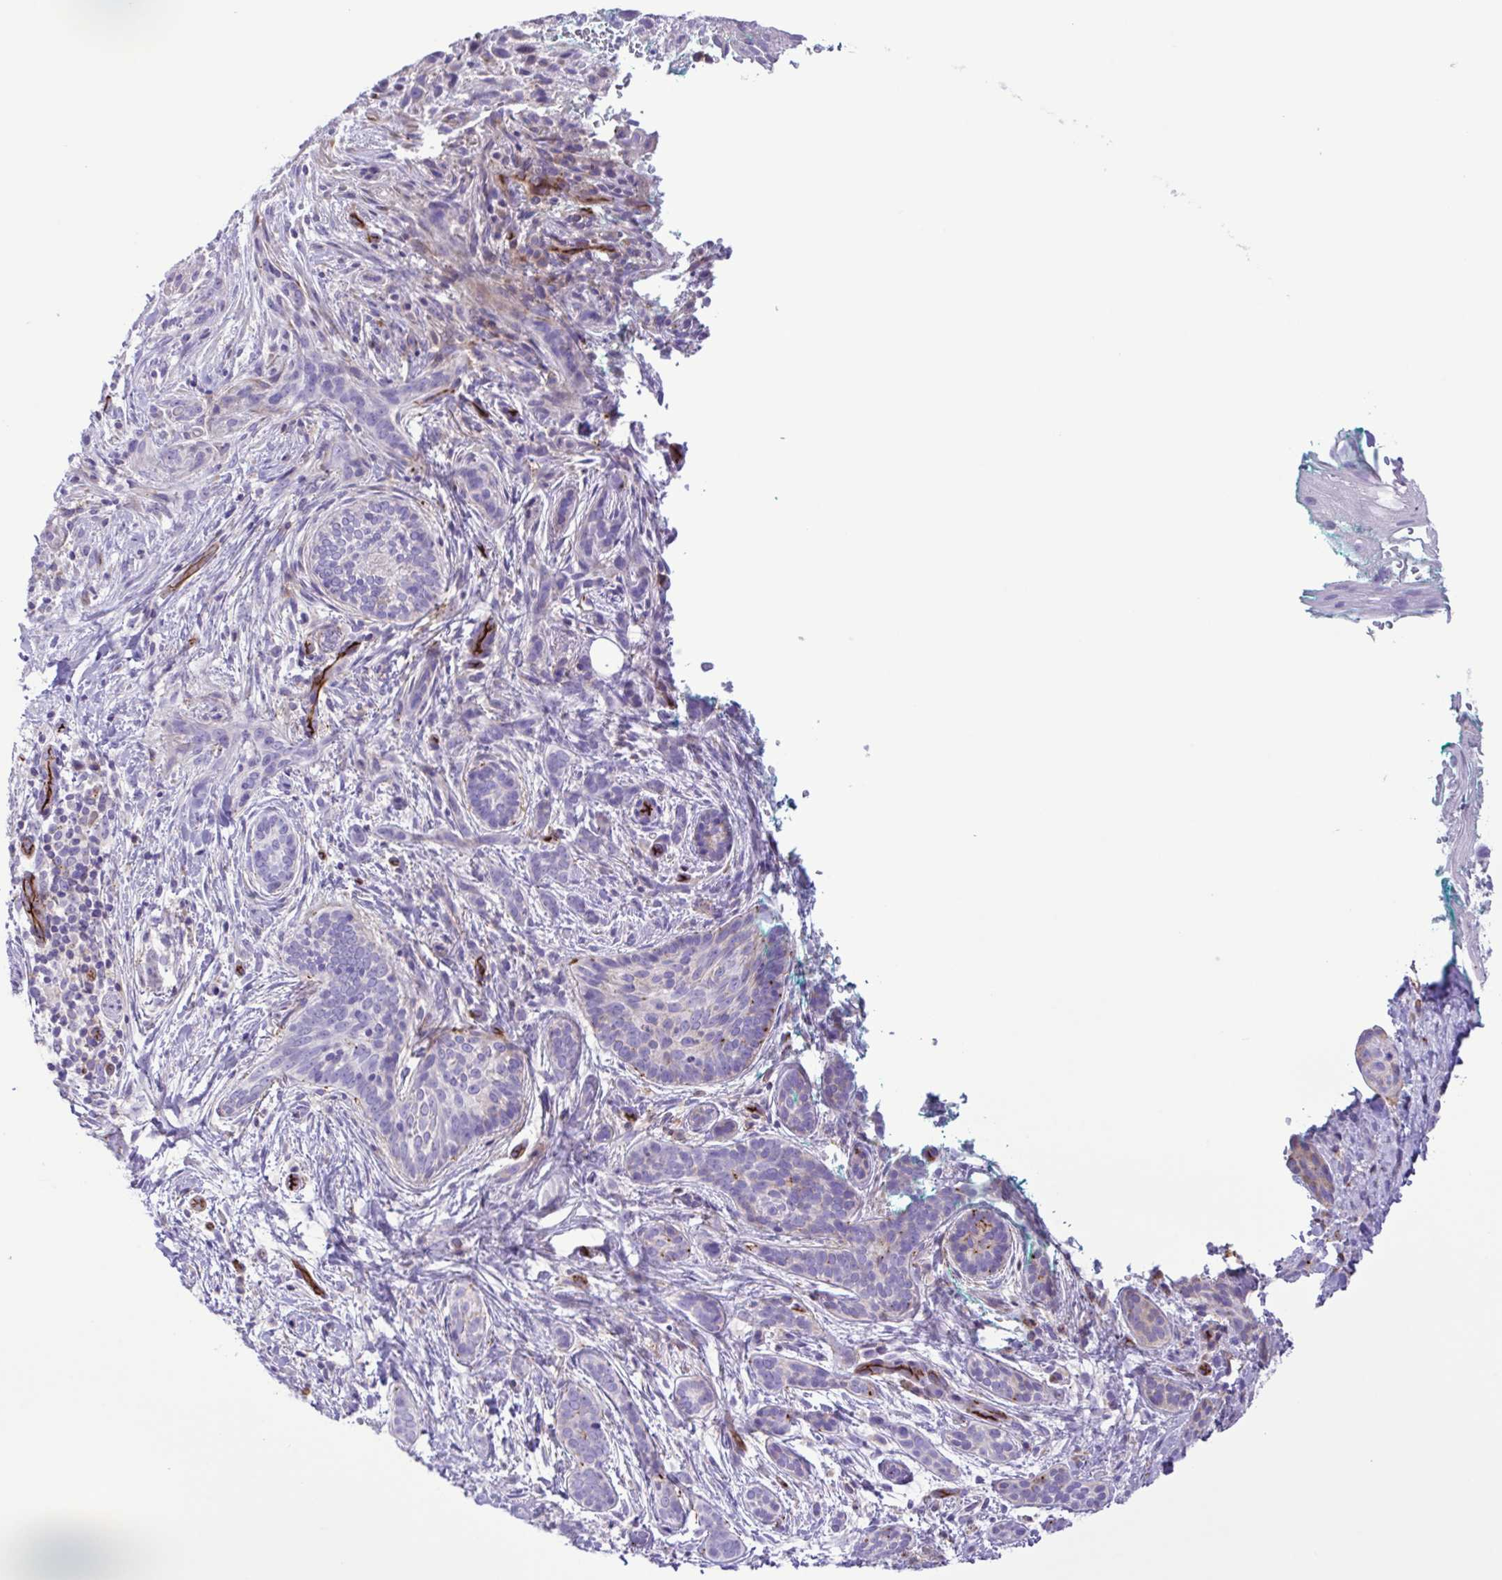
{"staining": {"intensity": "weak", "quantity": "25%-75%", "location": "cytoplasmic/membranous"}, "tissue": "skin cancer", "cell_type": "Tumor cells", "image_type": "cancer", "snomed": [{"axis": "morphology", "description": "Basal cell carcinoma"}, {"axis": "topography", "description": "Skin"}], "caption": "Immunohistochemical staining of human skin cancer (basal cell carcinoma) exhibits low levels of weak cytoplasmic/membranous staining in approximately 25%-75% of tumor cells.", "gene": "FLT1", "patient": {"sex": "male", "age": 63}}